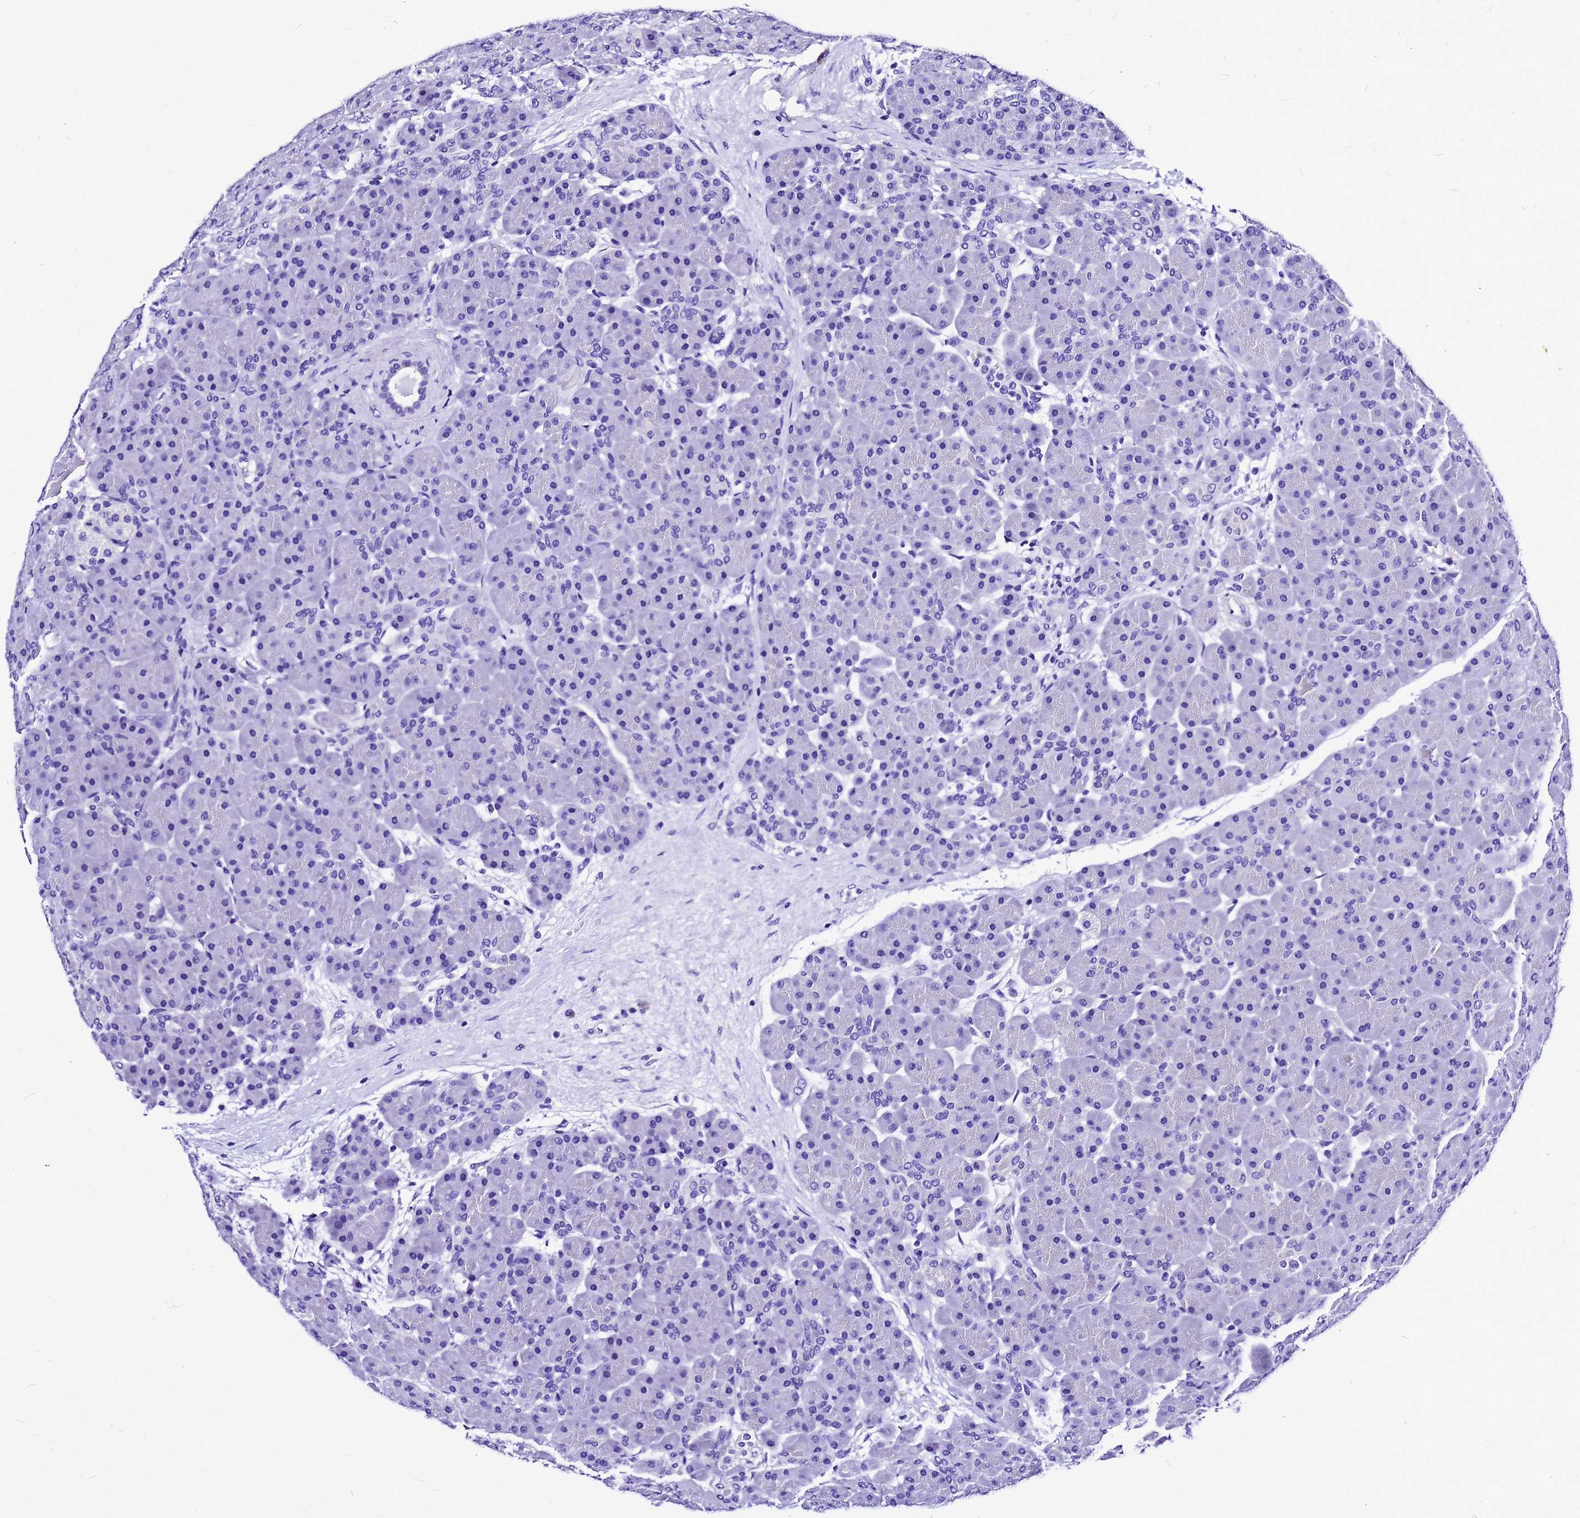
{"staining": {"intensity": "negative", "quantity": "none", "location": "none"}, "tissue": "pancreas", "cell_type": "Exocrine glandular cells", "image_type": "normal", "snomed": [{"axis": "morphology", "description": "Normal tissue, NOS"}, {"axis": "topography", "description": "Pancreas"}], "caption": "Immunohistochemistry (IHC) of normal pancreas demonstrates no staining in exocrine glandular cells.", "gene": "HERC4", "patient": {"sex": "male", "age": 66}}